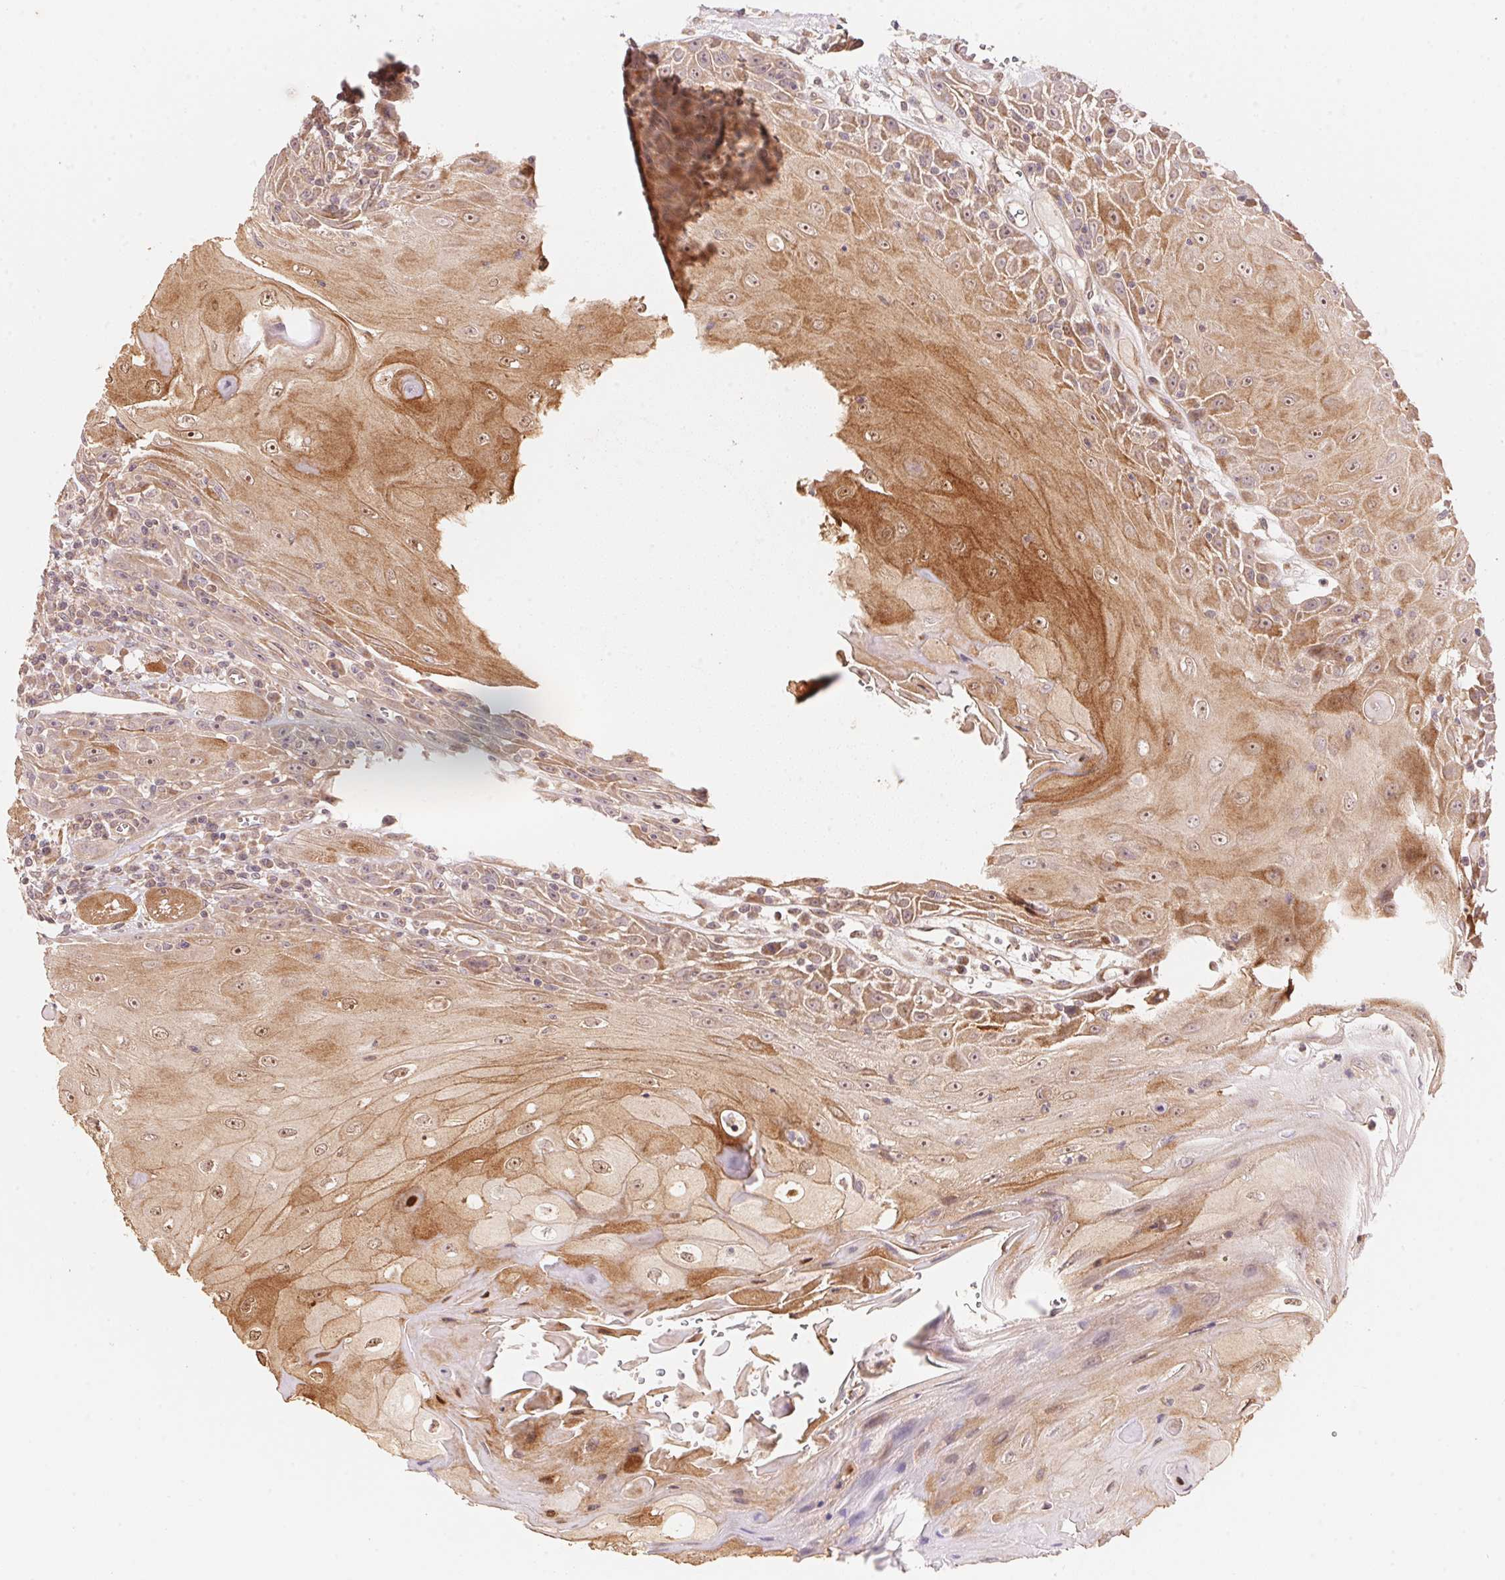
{"staining": {"intensity": "moderate", "quantity": "25%-75%", "location": "cytoplasmic/membranous"}, "tissue": "head and neck cancer", "cell_type": "Tumor cells", "image_type": "cancer", "snomed": [{"axis": "morphology", "description": "Normal tissue, NOS"}, {"axis": "morphology", "description": "Squamous cell carcinoma, NOS"}, {"axis": "topography", "description": "Oral tissue"}, {"axis": "topography", "description": "Head-Neck"}], "caption": "Protein staining displays moderate cytoplasmic/membranous expression in about 25%-75% of tumor cells in squamous cell carcinoma (head and neck).", "gene": "TNIP2", "patient": {"sex": "male", "age": 52}}